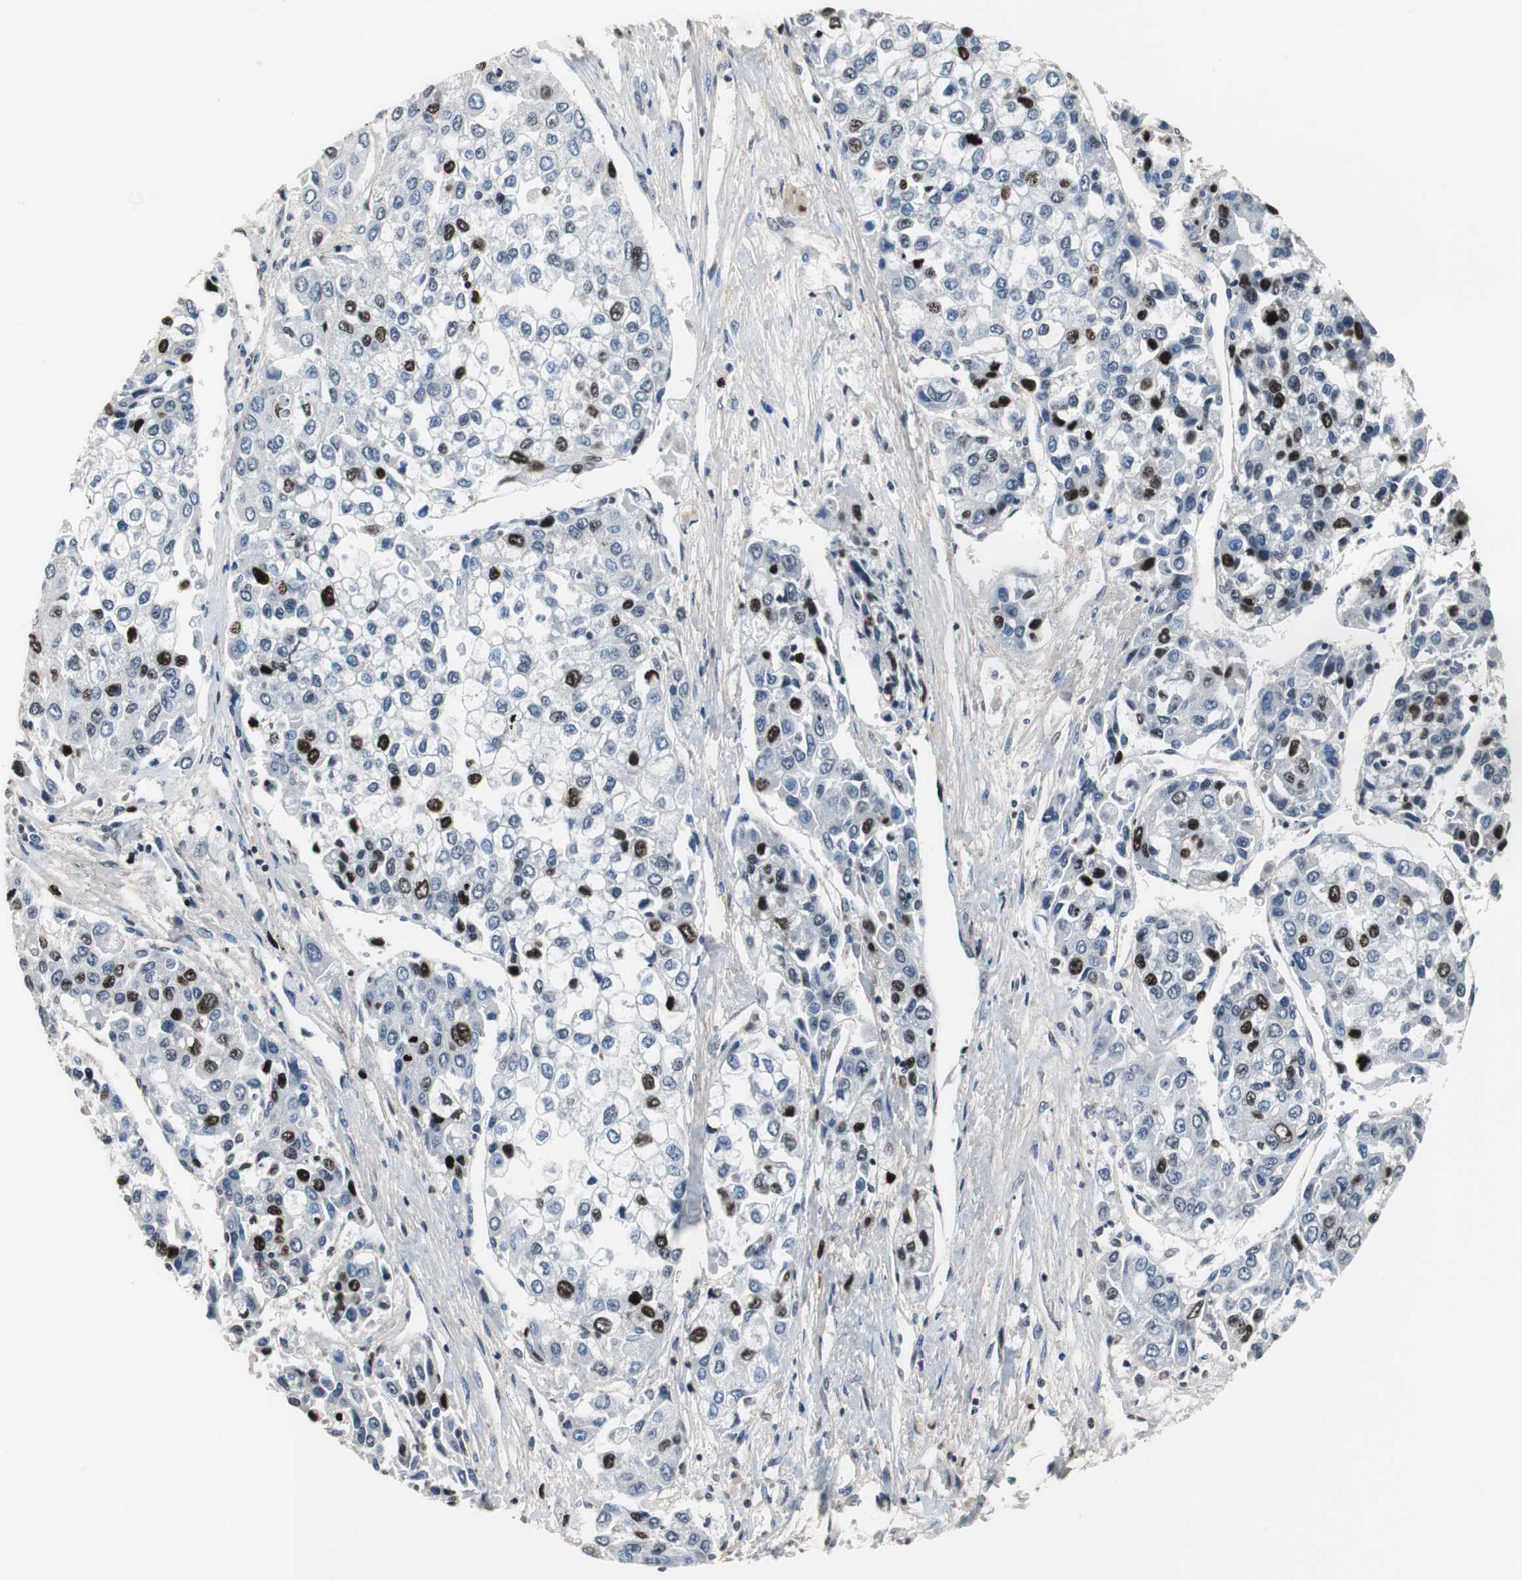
{"staining": {"intensity": "strong", "quantity": "<25%", "location": "nuclear"}, "tissue": "liver cancer", "cell_type": "Tumor cells", "image_type": "cancer", "snomed": [{"axis": "morphology", "description": "Carcinoma, Hepatocellular, NOS"}, {"axis": "topography", "description": "Liver"}], "caption": "IHC staining of liver hepatocellular carcinoma, which shows medium levels of strong nuclear positivity in about <25% of tumor cells indicating strong nuclear protein staining. The staining was performed using DAB (3,3'-diaminobenzidine) (brown) for protein detection and nuclei were counterstained in hematoxylin (blue).", "gene": "TOP2A", "patient": {"sex": "female", "age": 66}}